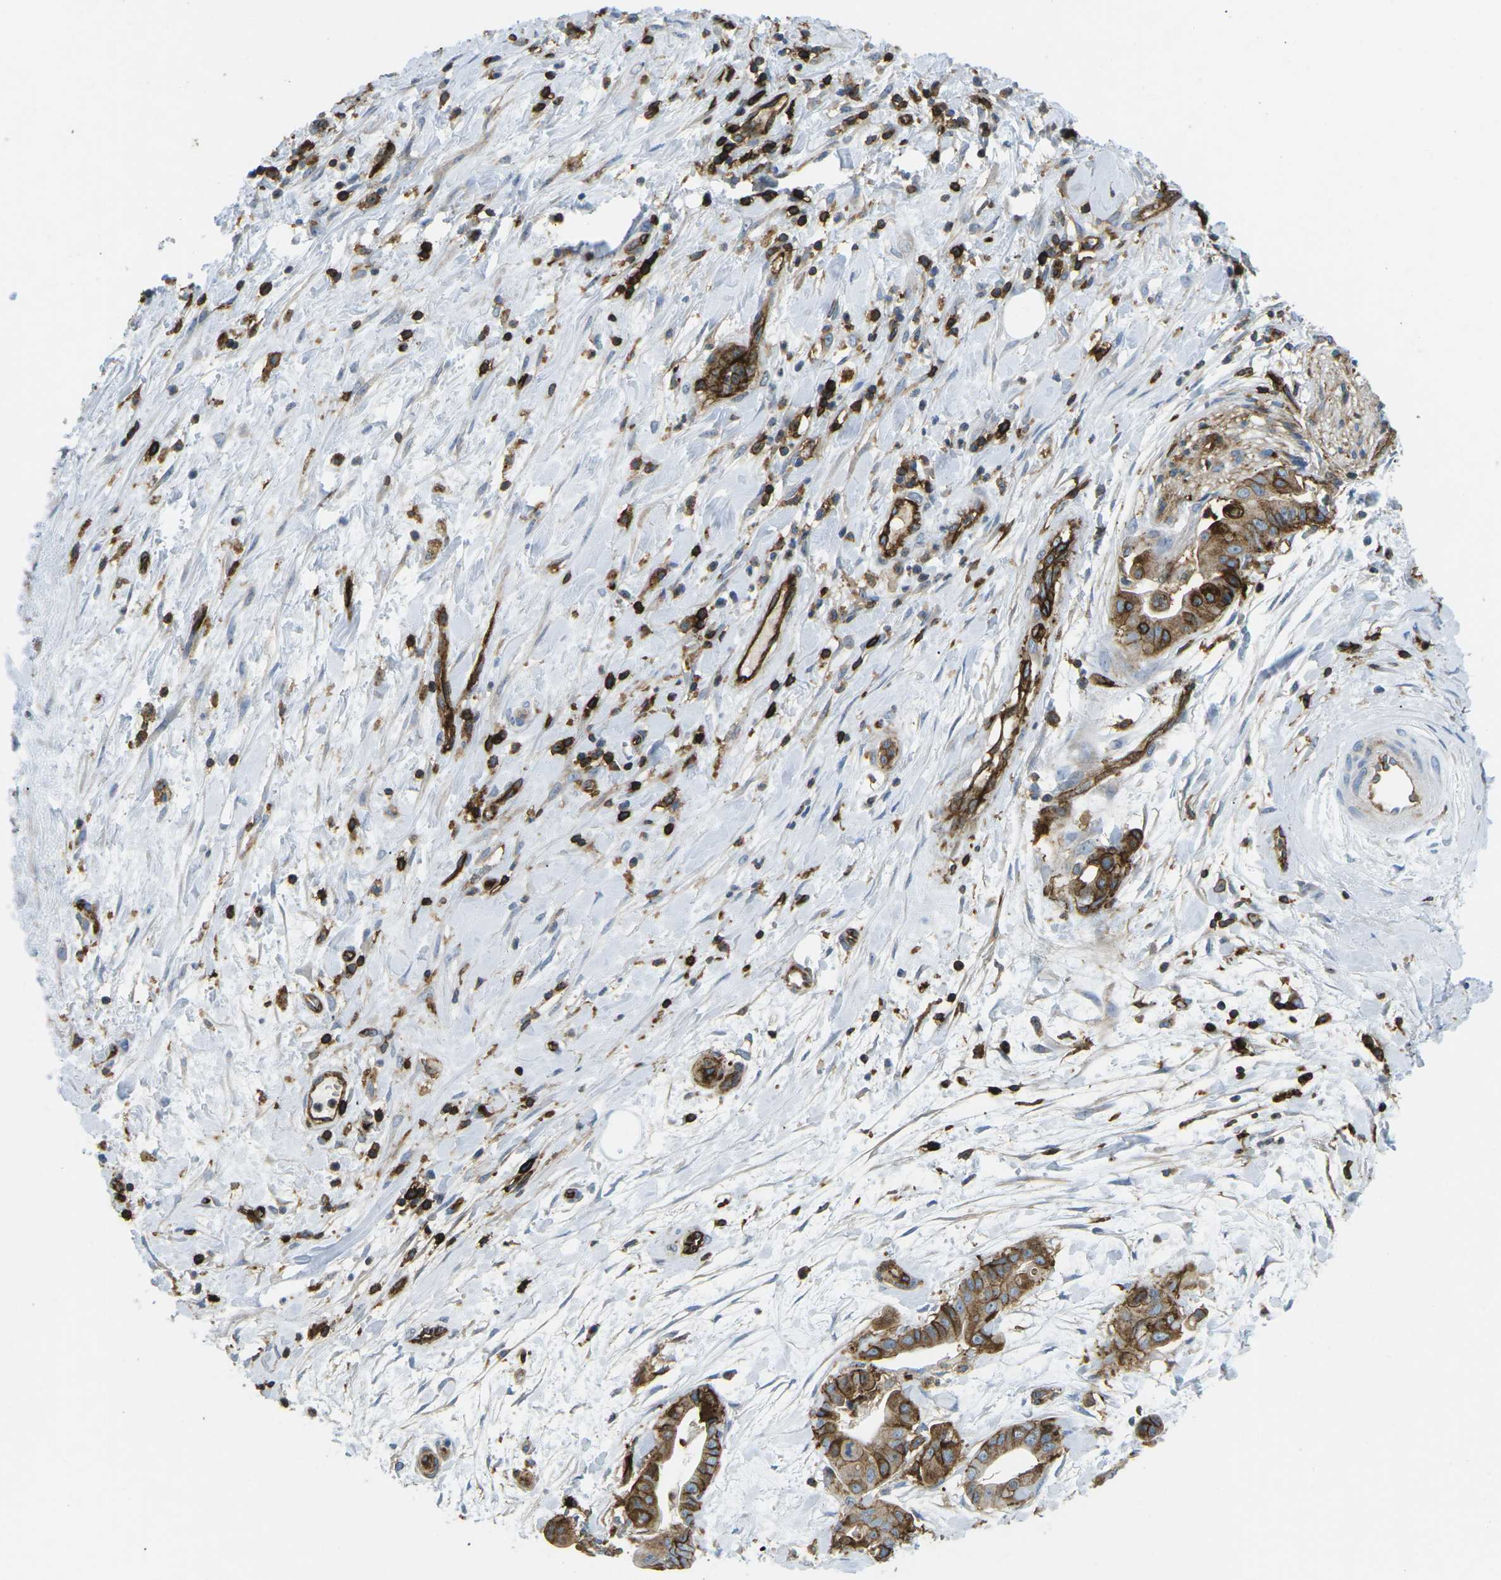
{"staining": {"intensity": "strong", "quantity": ">75%", "location": "cytoplasmic/membranous"}, "tissue": "pancreatic cancer", "cell_type": "Tumor cells", "image_type": "cancer", "snomed": [{"axis": "morphology", "description": "Adenocarcinoma, NOS"}, {"axis": "topography", "description": "Pancreas"}], "caption": "A brown stain shows strong cytoplasmic/membranous positivity of a protein in pancreatic adenocarcinoma tumor cells.", "gene": "HLA-B", "patient": {"sex": "female", "age": 75}}